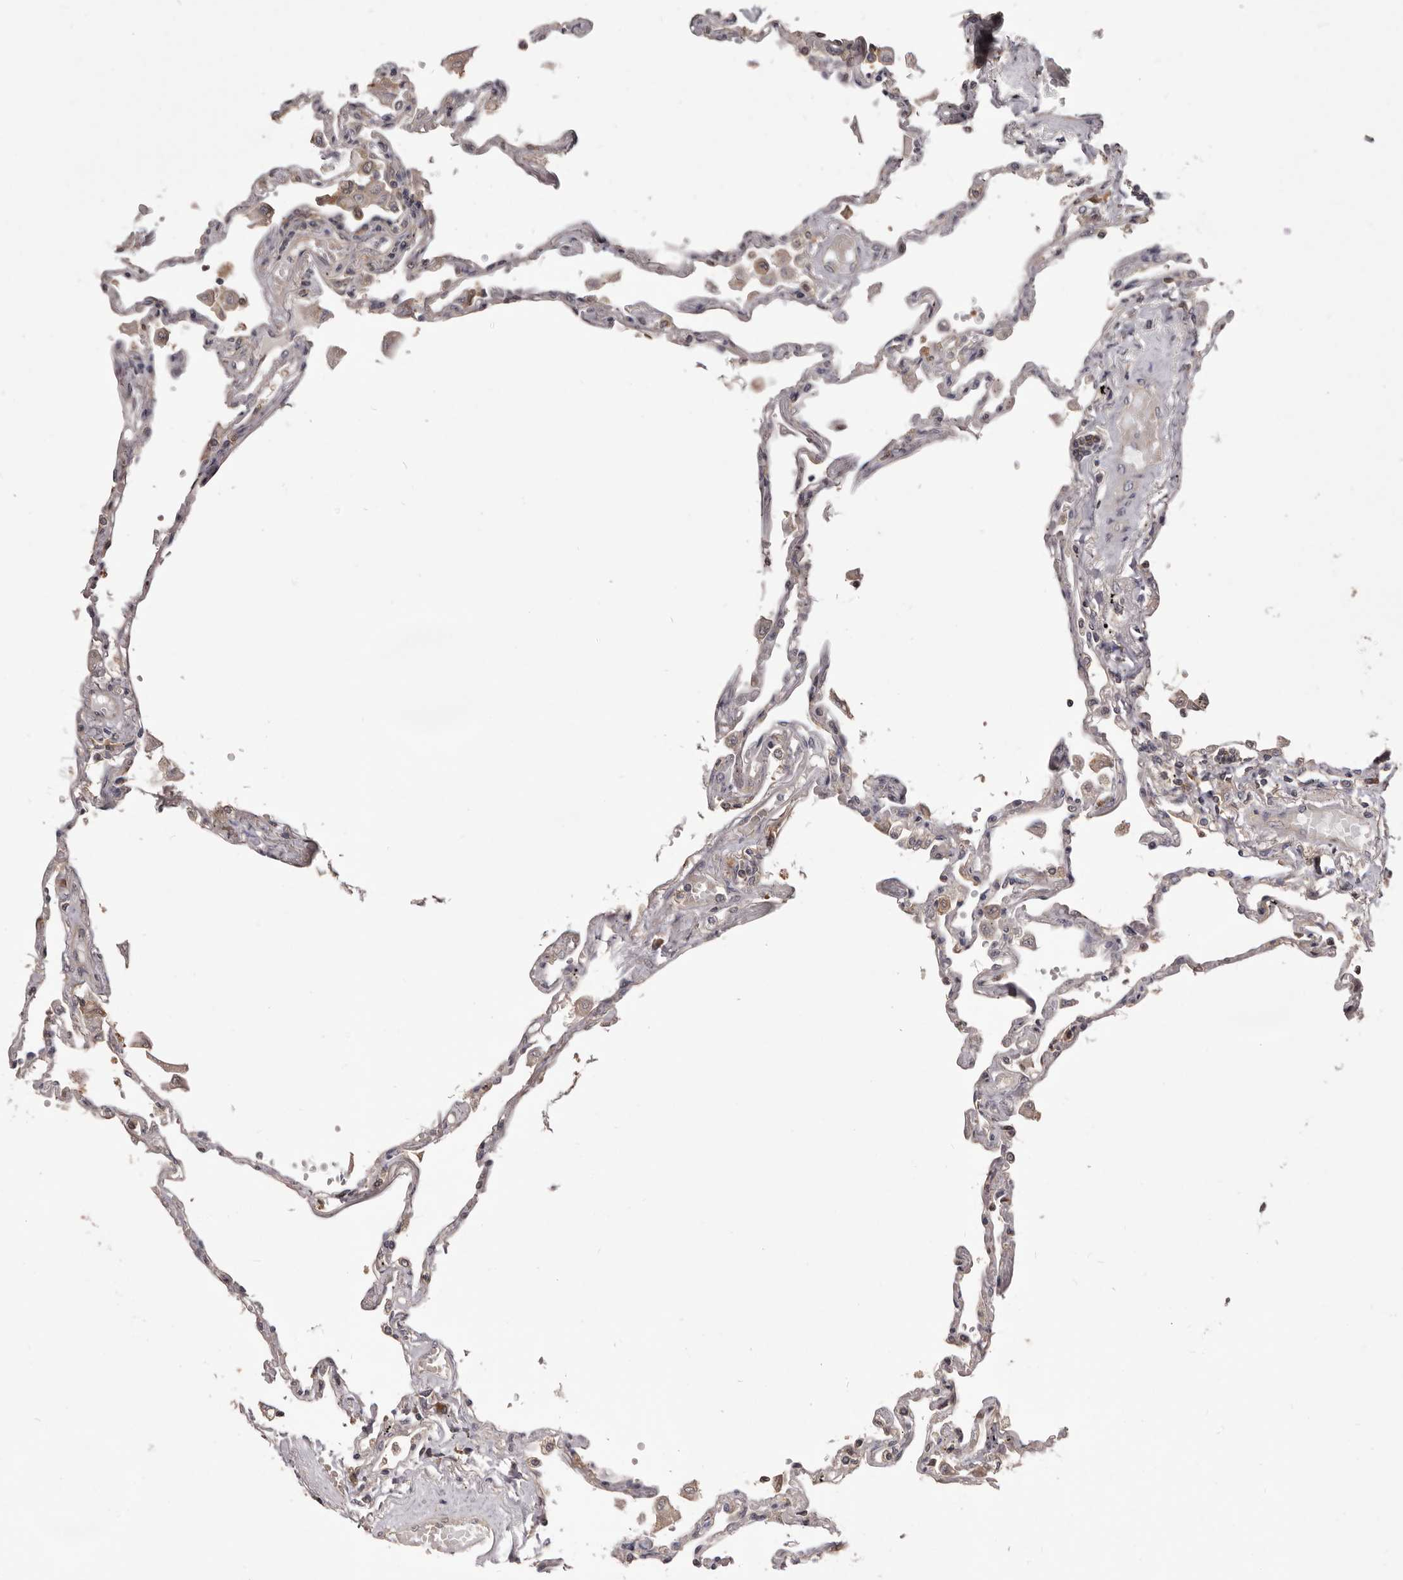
{"staining": {"intensity": "negative", "quantity": "none", "location": "none"}, "tissue": "lung", "cell_type": "Alveolar cells", "image_type": "normal", "snomed": [{"axis": "morphology", "description": "Normal tissue, NOS"}, {"axis": "topography", "description": "Lung"}], "caption": "Immunohistochemistry photomicrograph of normal lung stained for a protein (brown), which exhibits no staining in alveolar cells.", "gene": "HBS1L", "patient": {"sex": "female", "age": 67}}